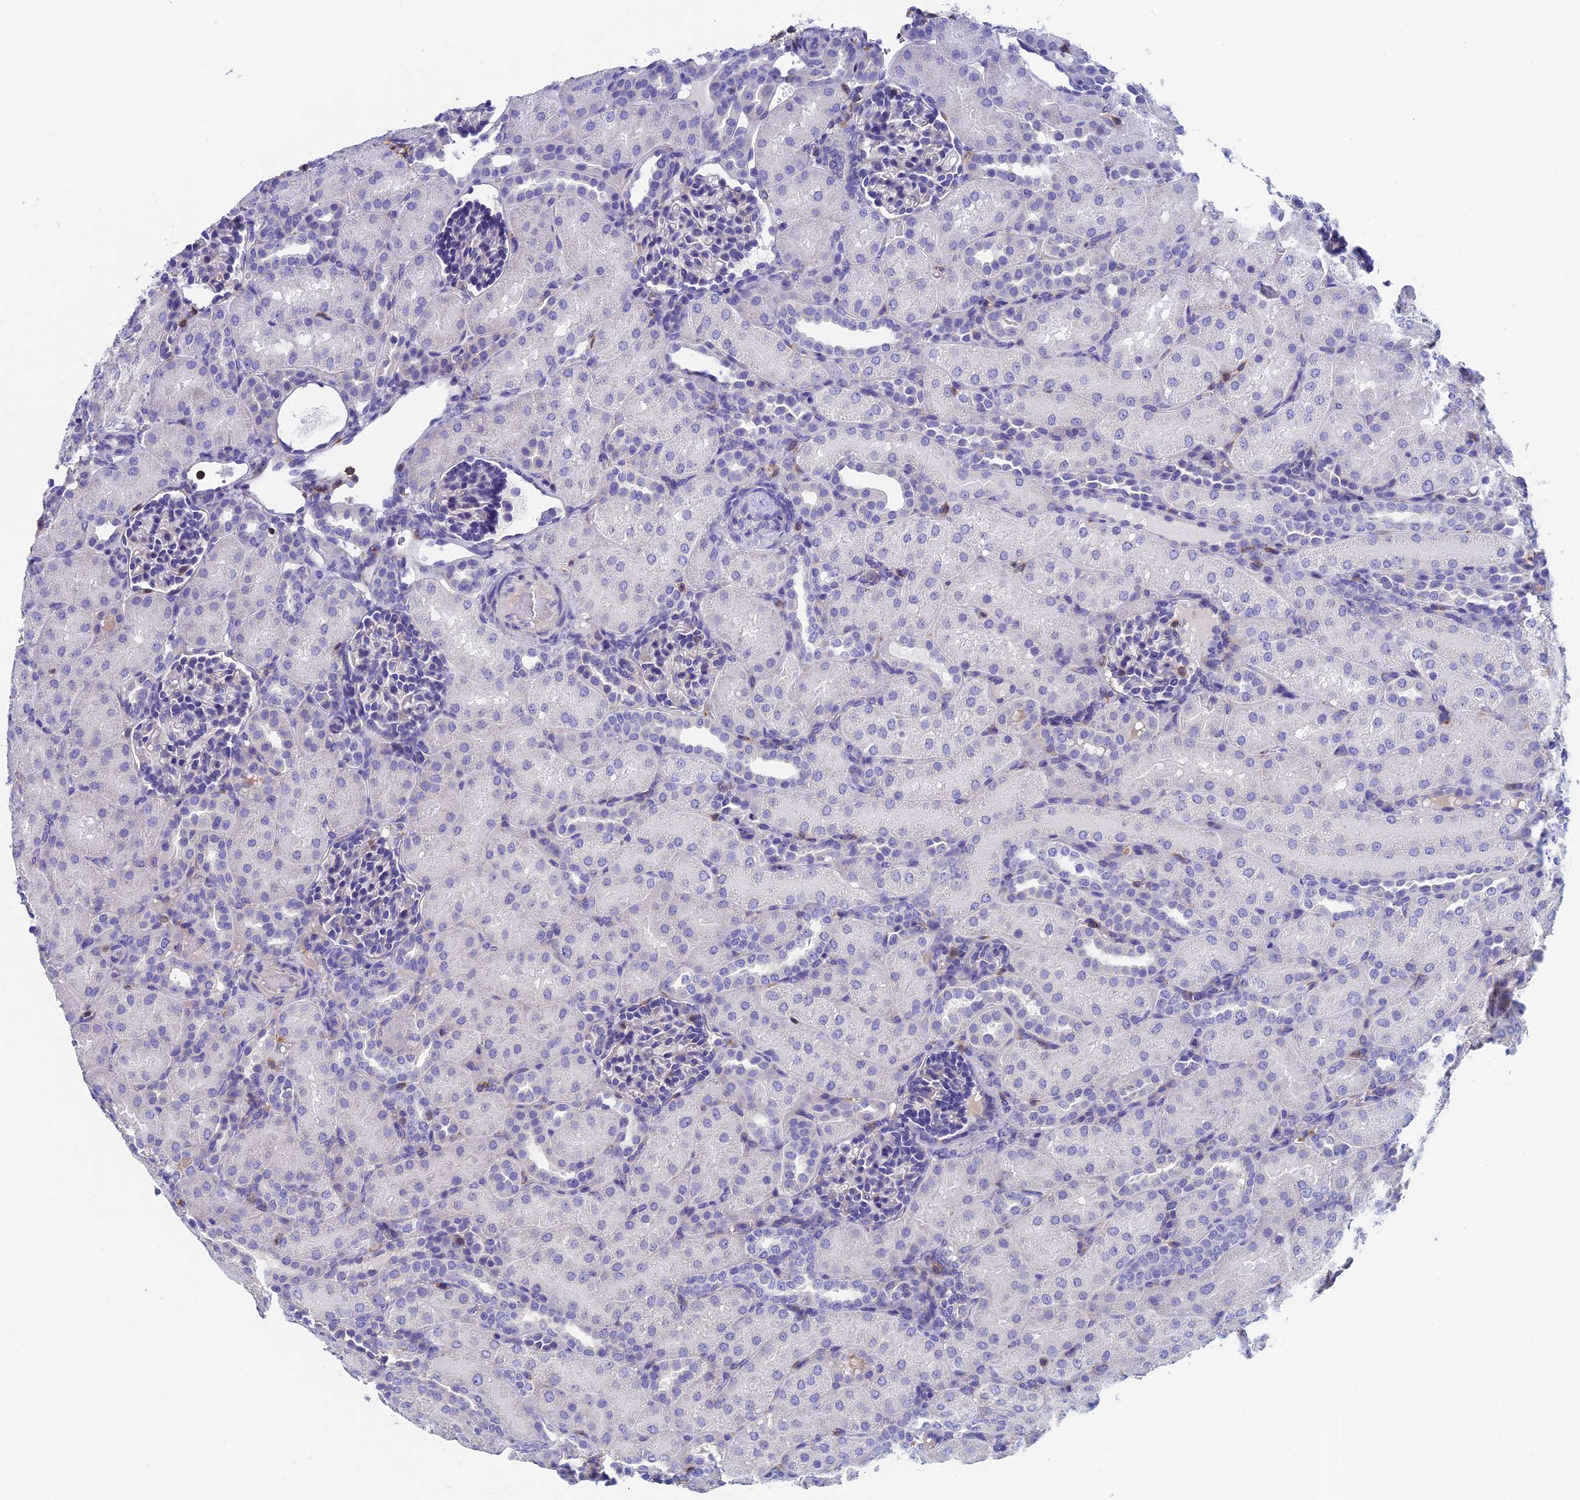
{"staining": {"intensity": "negative", "quantity": "none", "location": "none"}, "tissue": "kidney", "cell_type": "Cells in glomeruli", "image_type": "normal", "snomed": [{"axis": "morphology", "description": "Normal tissue, NOS"}, {"axis": "topography", "description": "Kidney"}], "caption": "A high-resolution image shows immunohistochemistry staining of unremarkable kidney, which displays no significant positivity in cells in glomeruli. (IHC, brightfield microscopy, high magnification).", "gene": "SEPTIN1", "patient": {"sex": "male", "age": 1}}